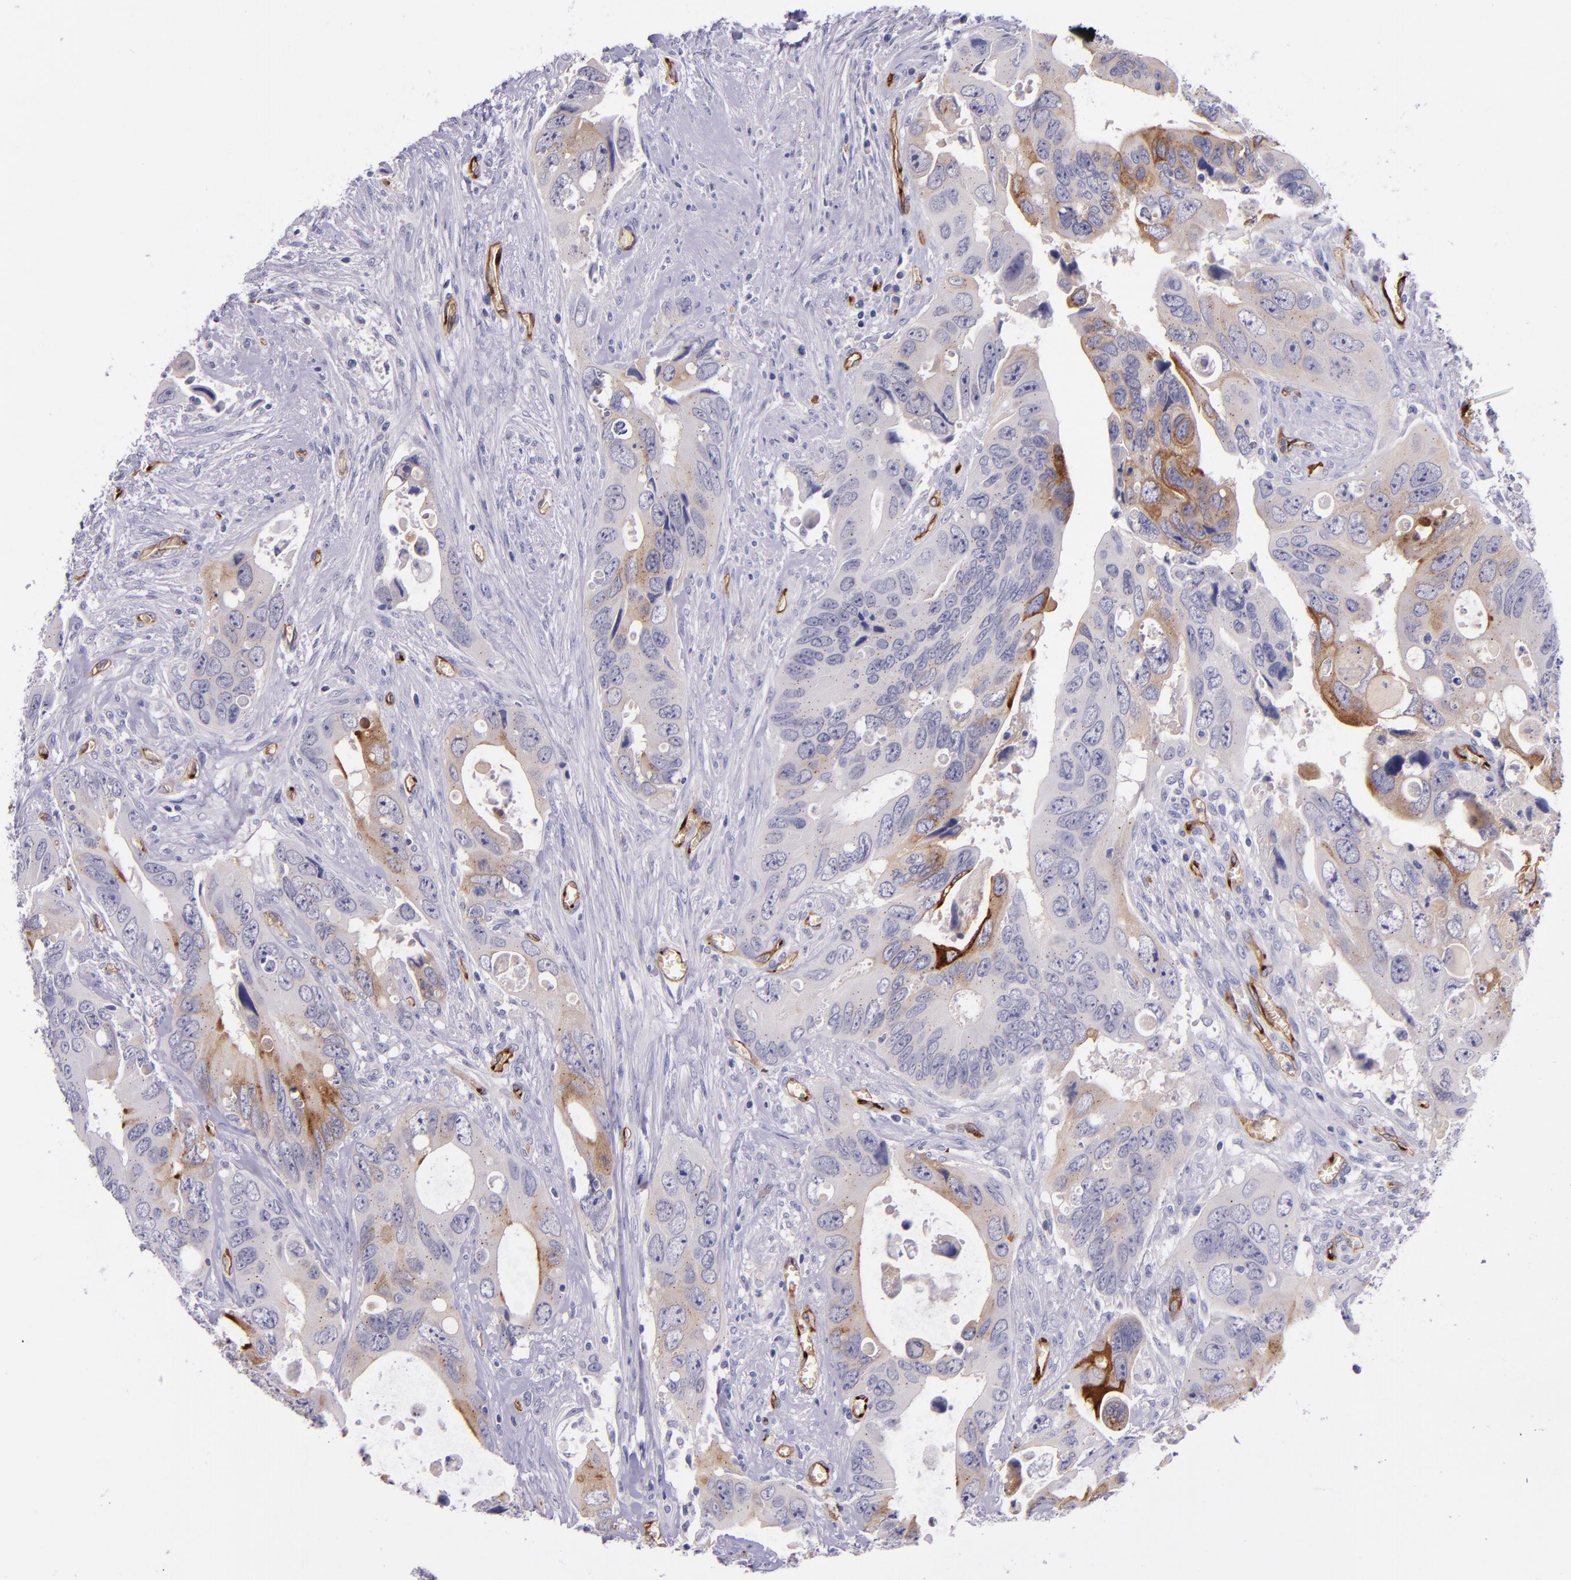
{"staining": {"intensity": "moderate", "quantity": "<25%", "location": "cytoplasmic/membranous"}, "tissue": "colorectal cancer", "cell_type": "Tumor cells", "image_type": "cancer", "snomed": [{"axis": "morphology", "description": "Adenocarcinoma, NOS"}, {"axis": "topography", "description": "Rectum"}], "caption": "This histopathology image shows IHC staining of colorectal cancer, with low moderate cytoplasmic/membranous expression in about <25% of tumor cells.", "gene": "NOS3", "patient": {"sex": "male", "age": 70}}